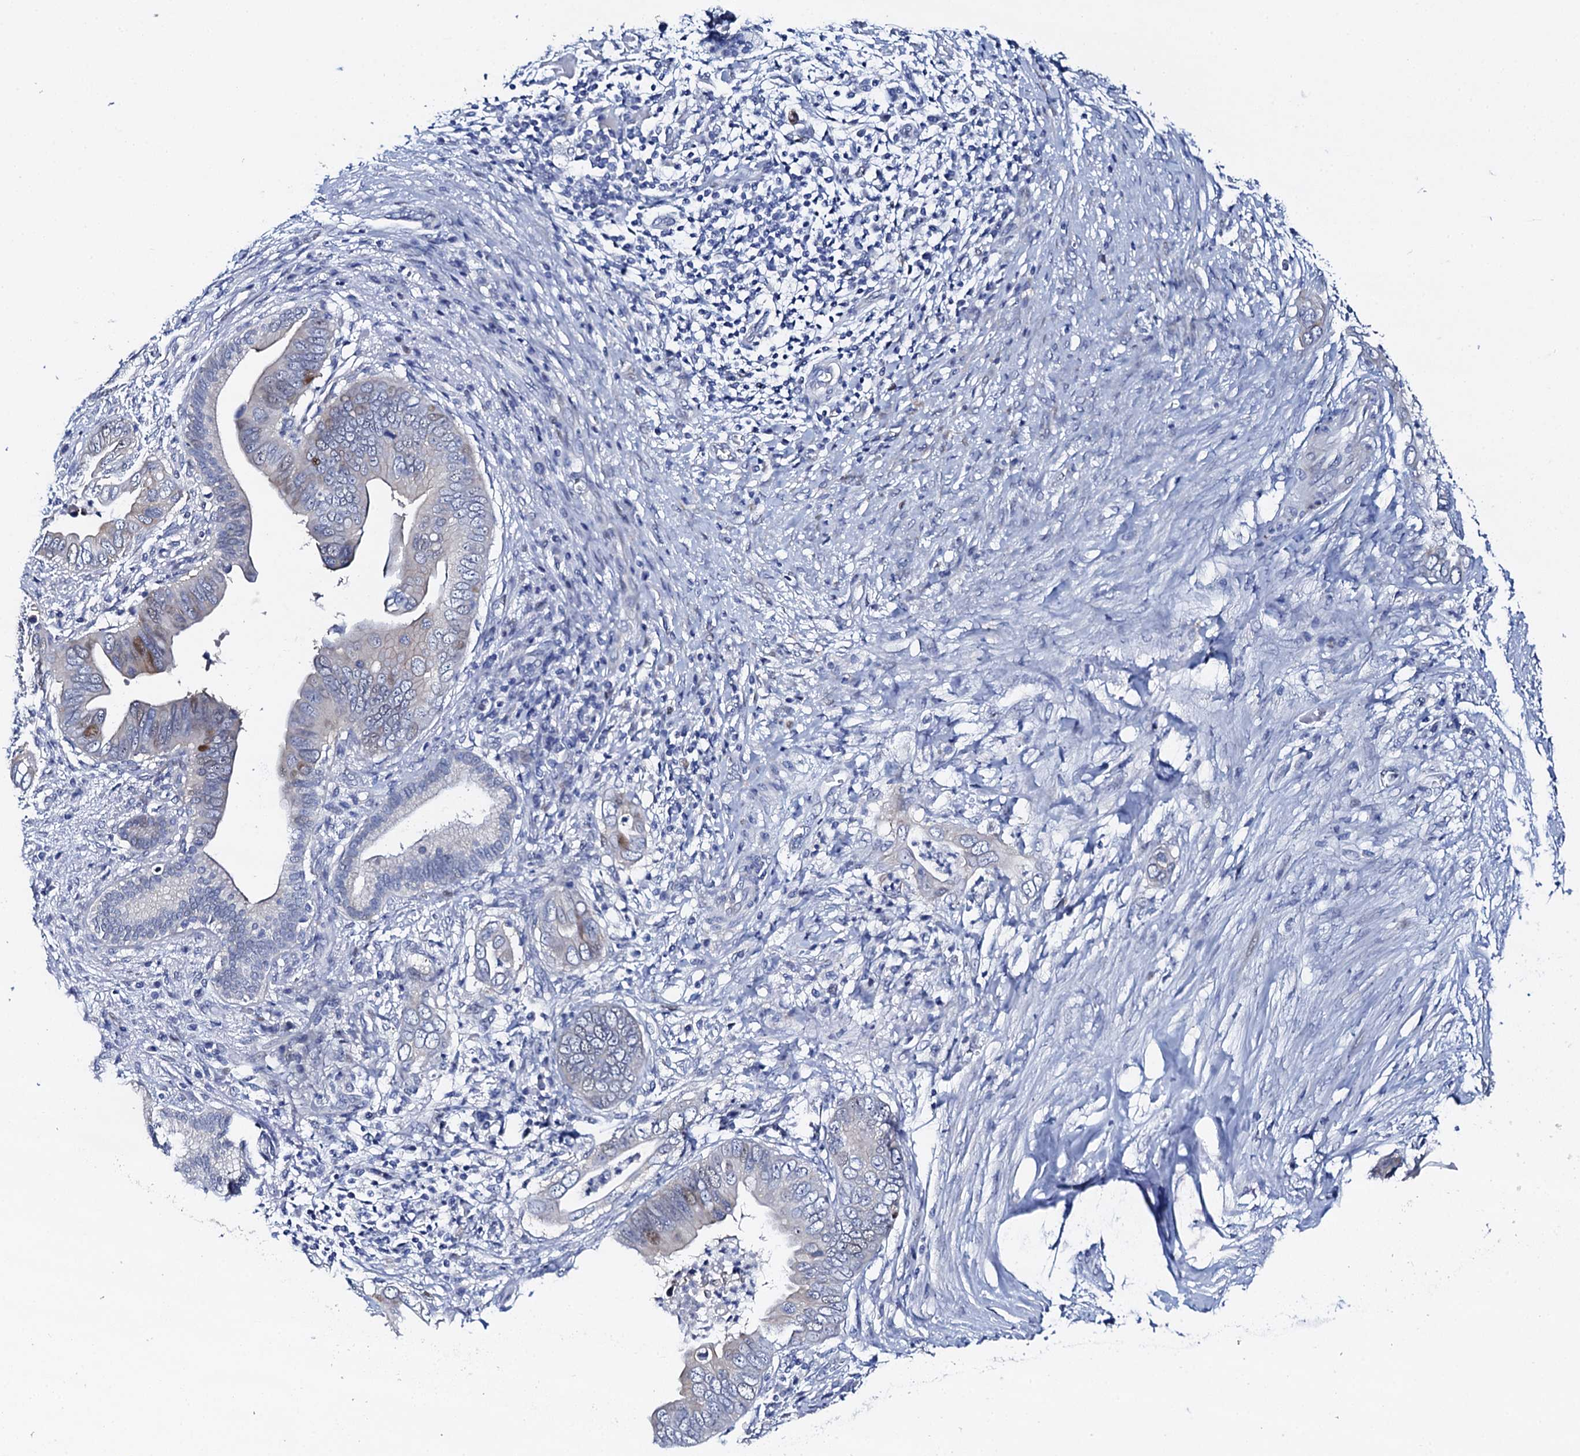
{"staining": {"intensity": "weak", "quantity": "<25%", "location": "nuclear"}, "tissue": "pancreatic cancer", "cell_type": "Tumor cells", "image_type": "cancer", "snomed": [{"axis": "morphology", "description": "Adenocarcinoma, NOS"}, {"axis": "topography", "description": "Pancreas"}], "caption": "DAB immunohistochemical staining of adenocarcinoma (pancreatic) displays no significant positivity in tumor cells.", "gene": "NUDT13", "patient": {"sex": "male", "age": 75}}